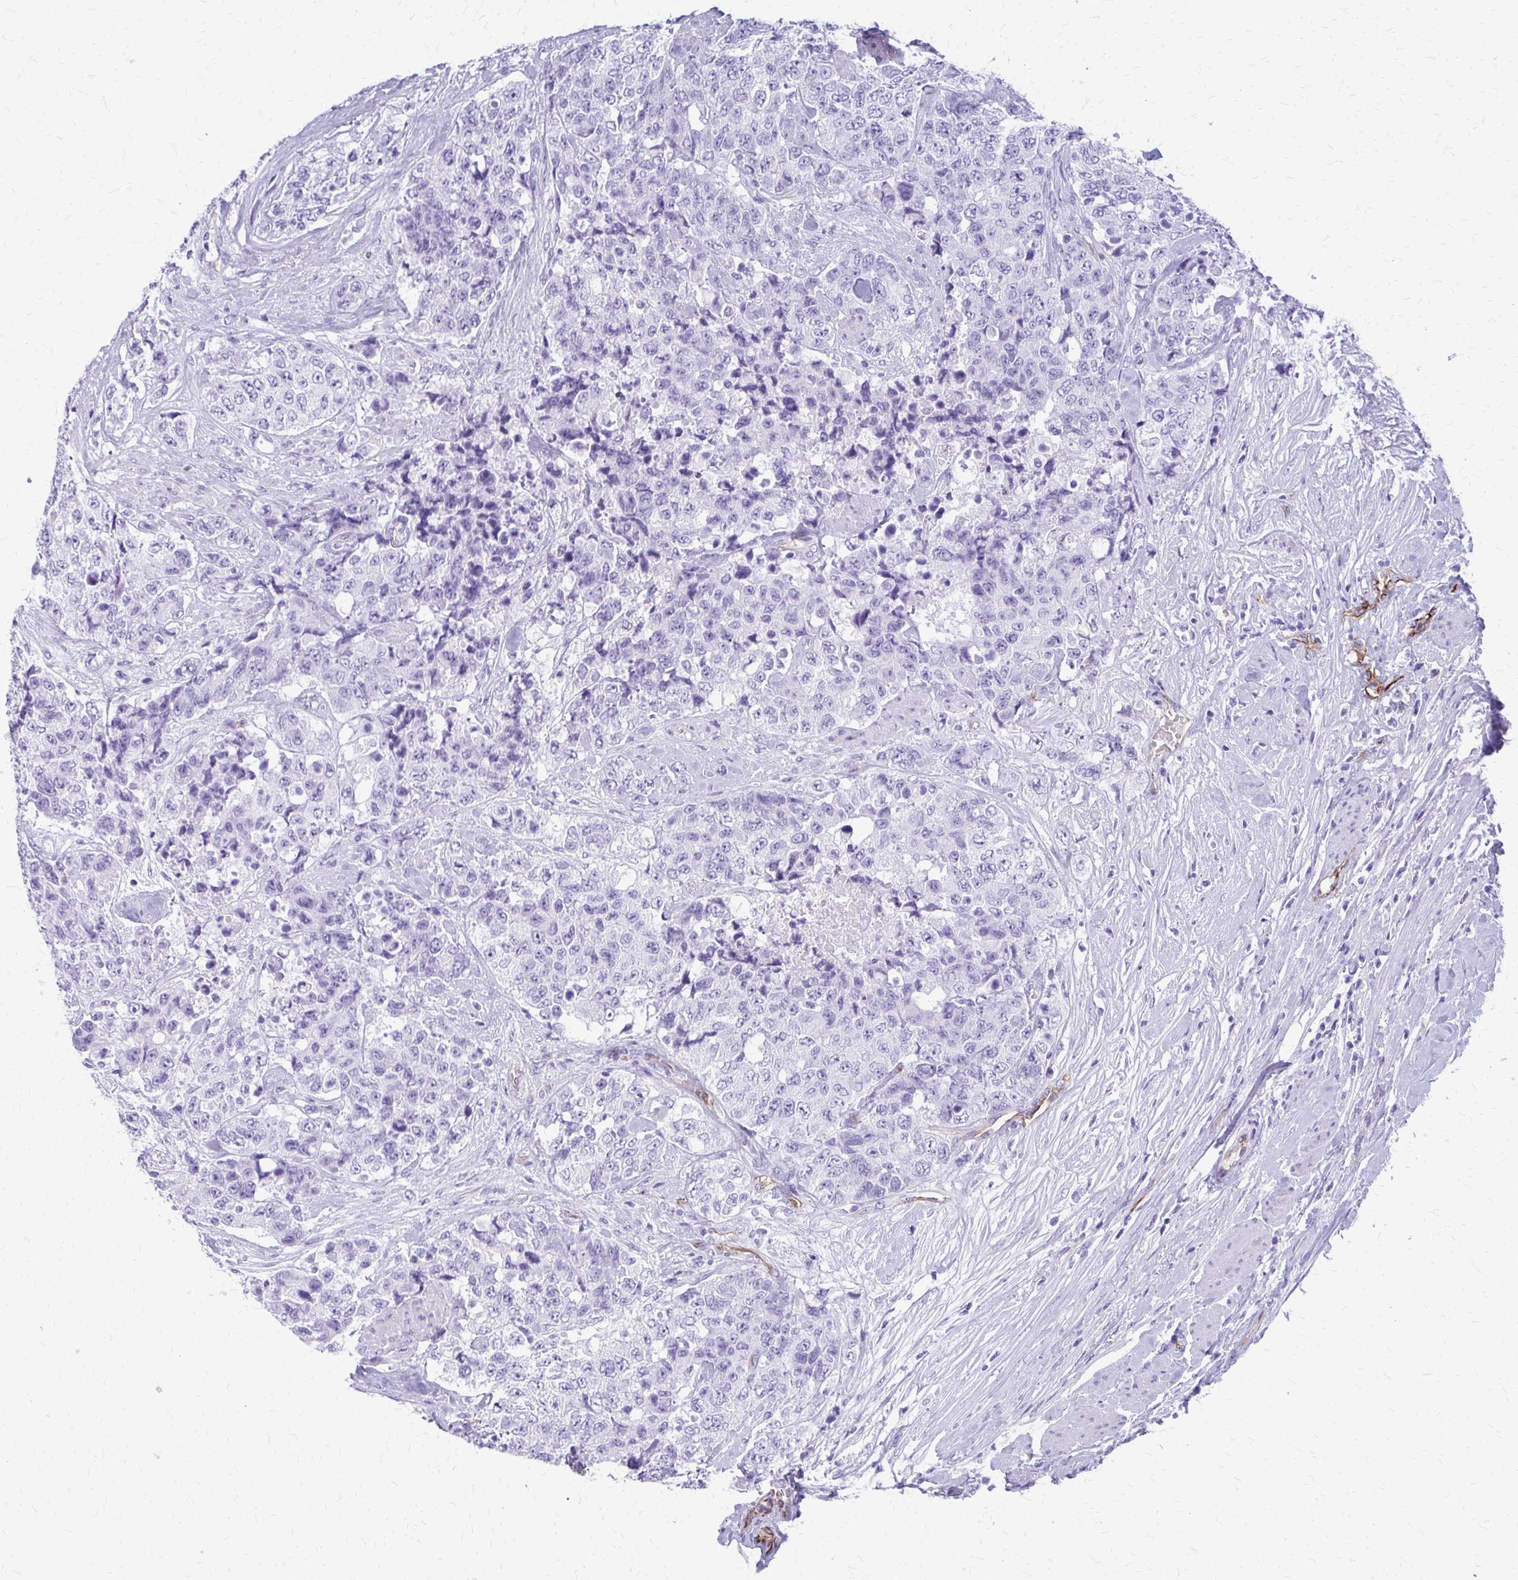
{"staining": {"intensity": "negative", "quantity": "none", "location": "none"}, "tissue": "urothelial cancer", "cell_type": "Tumor cells", "image_type": "cancer", "snomed": [{"axis": "morphology", "description": "Urothelial carcinoma, High grade"}, {"axis": "topography", "description": "Urinary bladder"}], "caption": "A high-resolution micrograph shows IHC staining of urothelial carcinoma (high-grade), which shows no significant staining in tumor cells.", "gene": "TPSG1", "patient": {"sex": "female", "age": 78}}